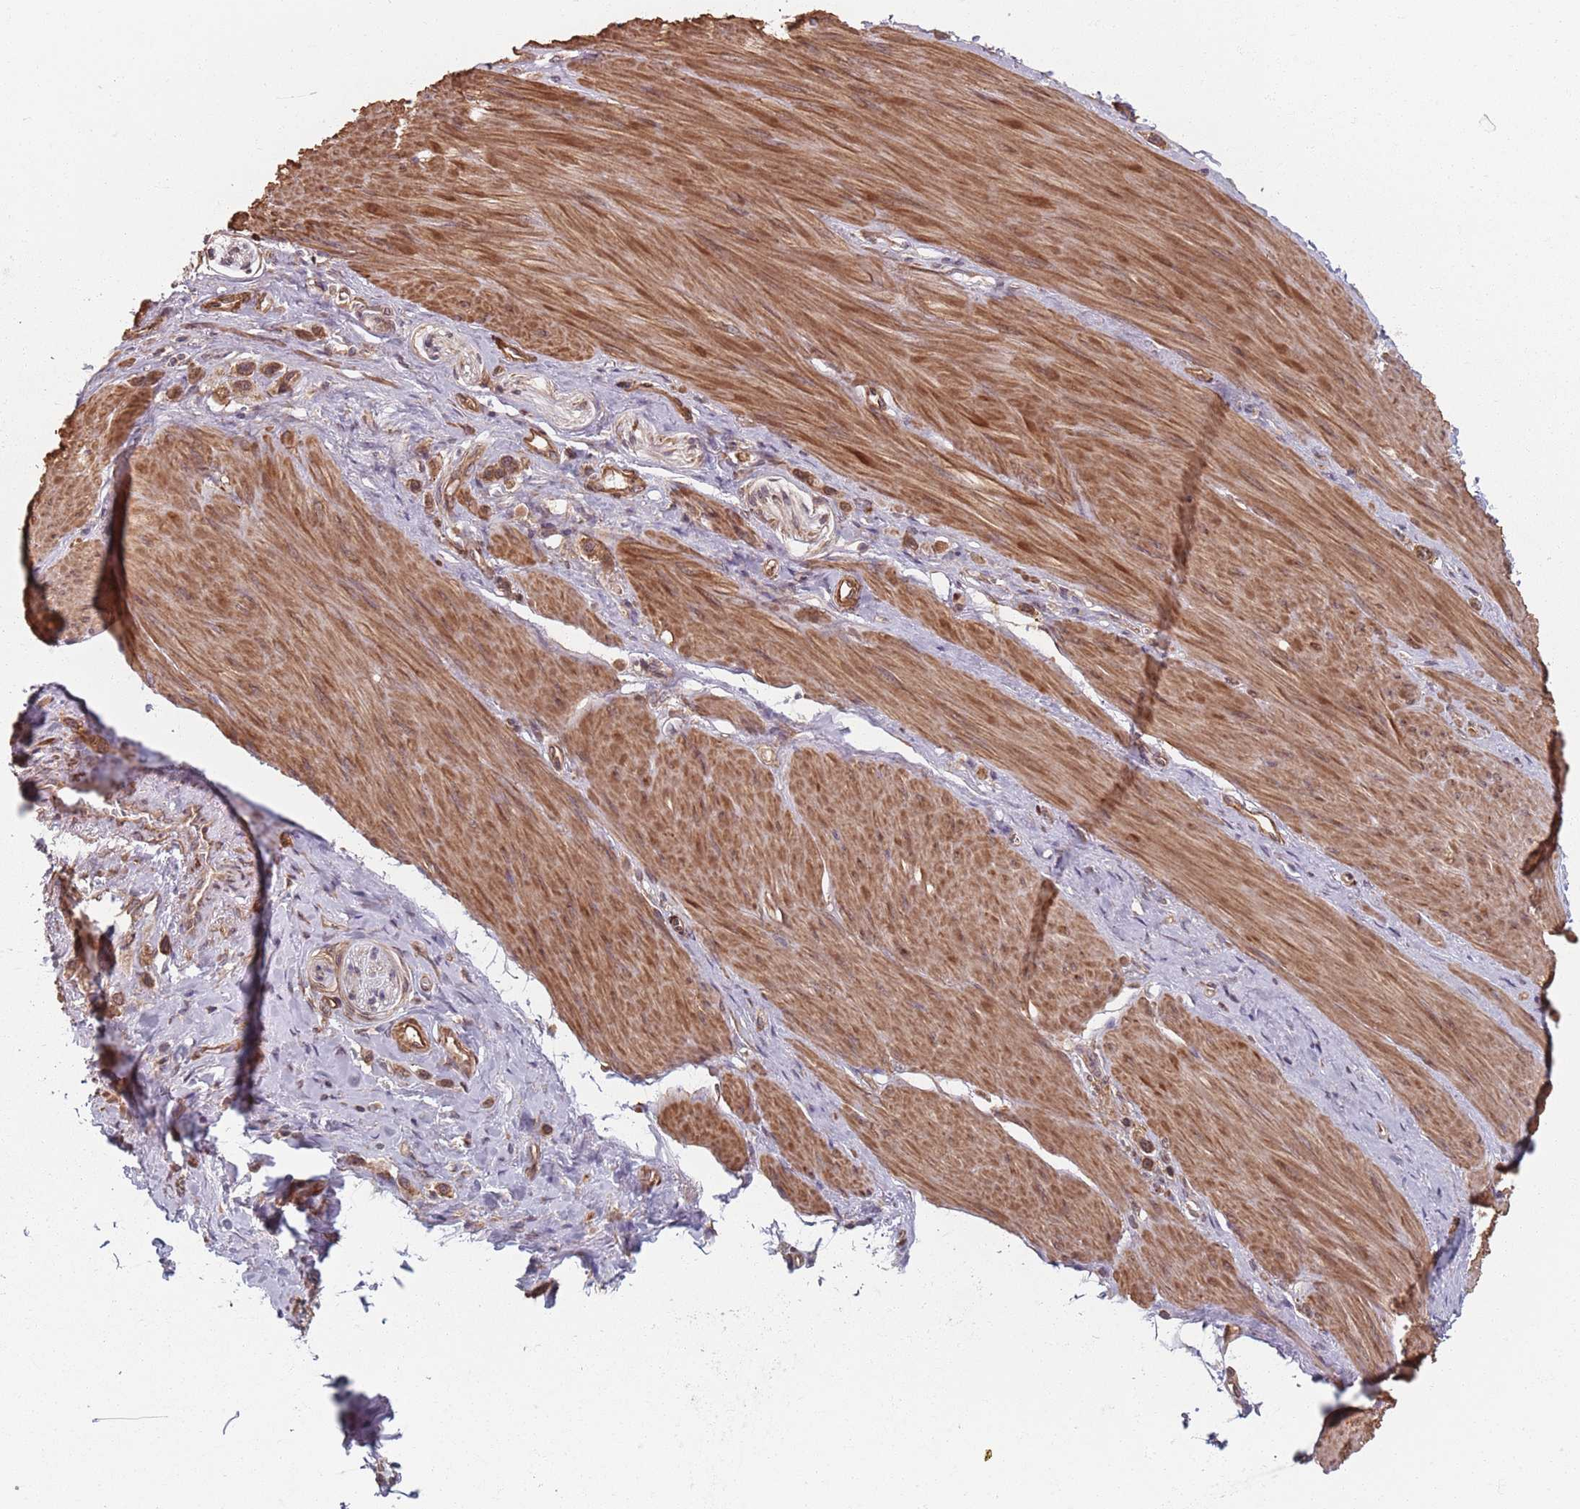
{"staining": {"intensity": "moderate", "quantity": ">75%", "location": "cytoplasmic/membranous"}, "tissue": "stomach cancer", "cell_type": "Tumor cells", "image_type": "cancer", "snomed": [{"axis": "morphology", "description": "Adenocarcinoma, NOS"}, {"axis": "topography", "description": "Stomach"}], "caption": "There is medium levels of moderate cytoplasmic/membranous staining in tumor cells of stomach adenocarcinoma, as demonstrated by immunohistochemical staining (brown color).", "gene": "NOTCH3", "patient": {"sex": "female", "age": 65}}